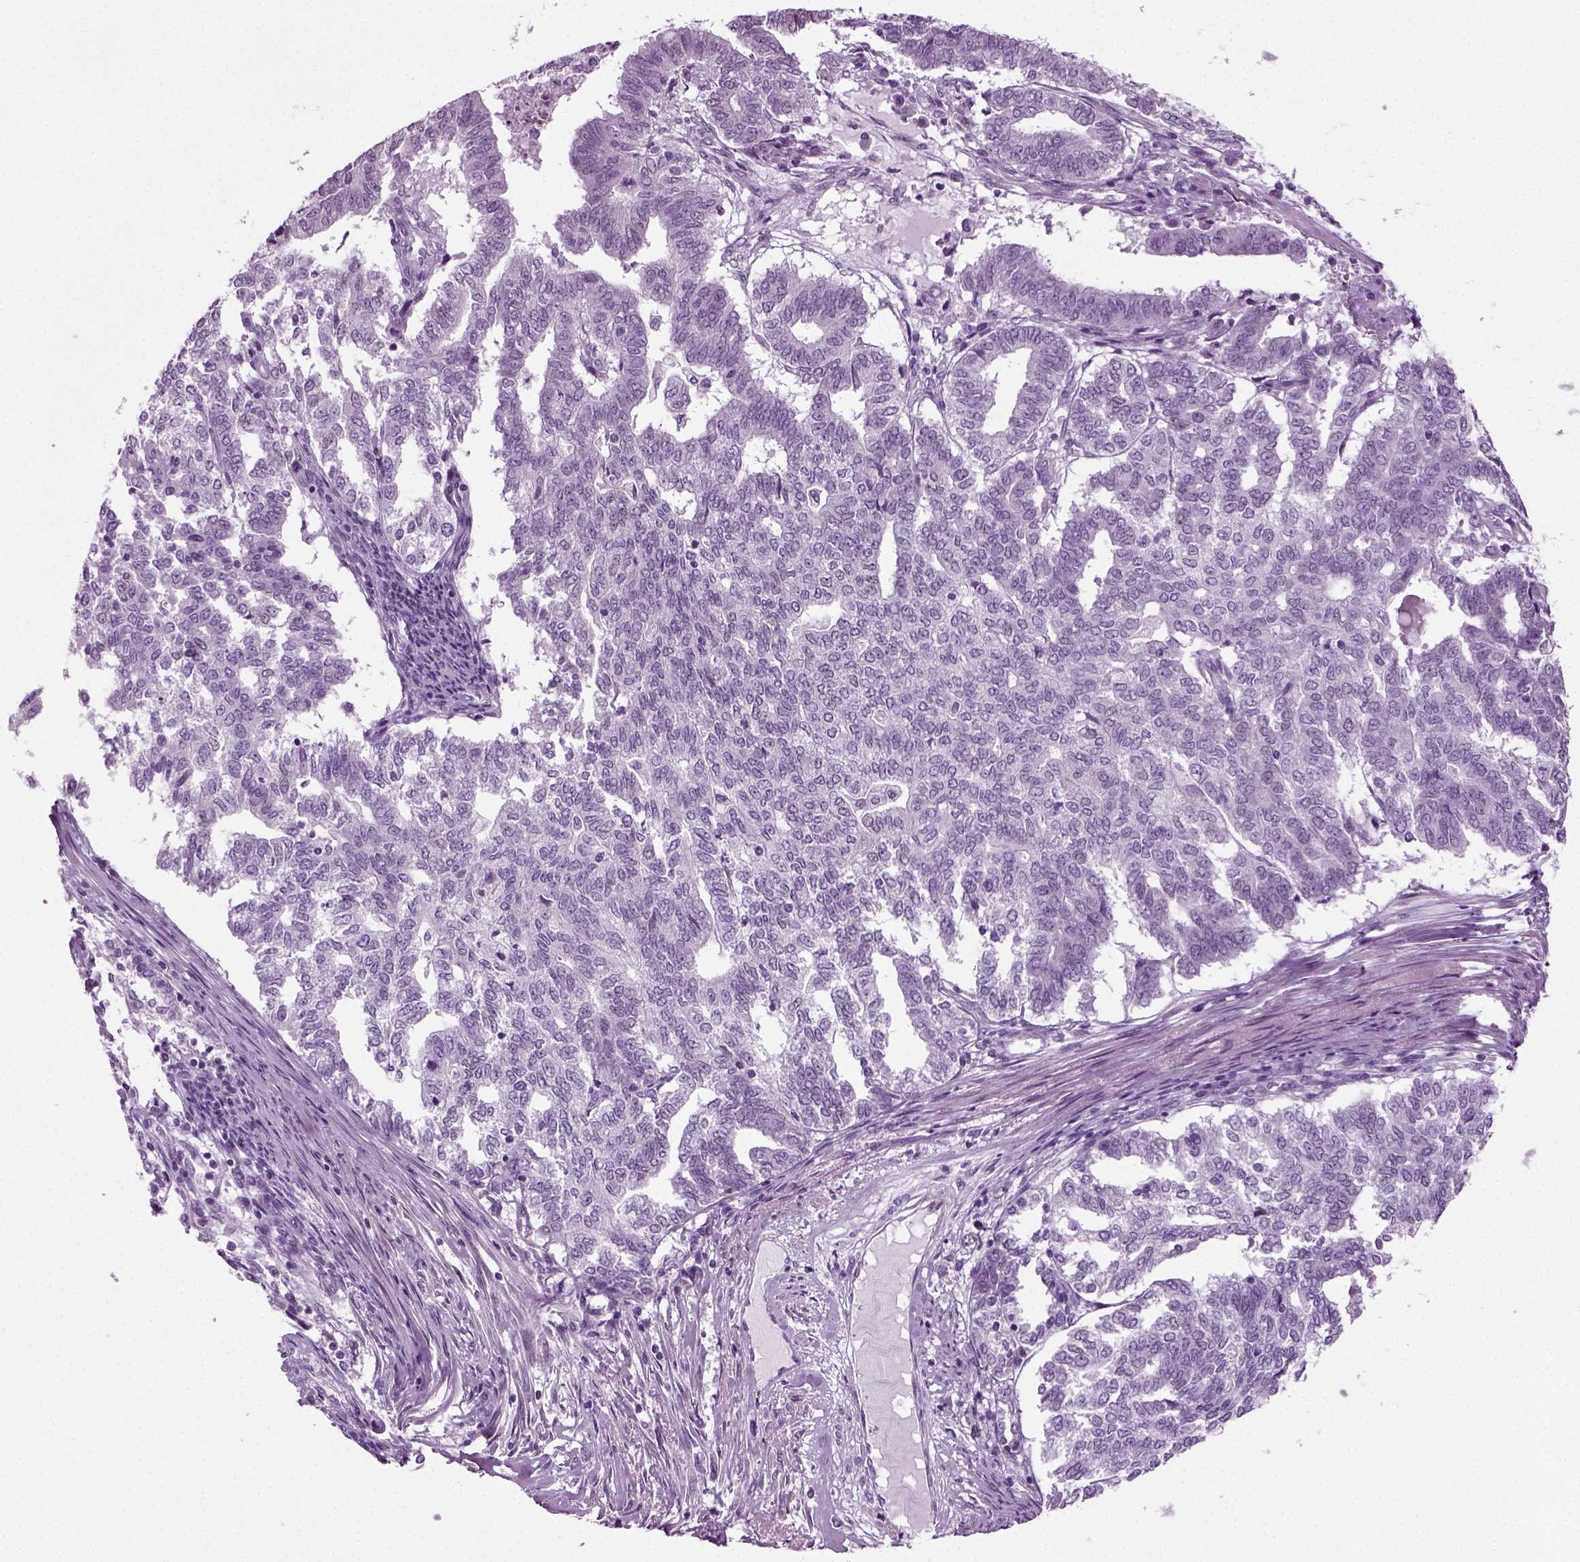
{"staining": {"intensity": "negative", "quantity": "none", "location": "none"}, "tissue": "endometrial cancer", "cell_type": "Tumor cells", "image_type": "cancer", "snomed": [{"axis": "morphology", "description": "Adenocarcinoma, NOS"}, {"axis": "topography", "description": "Endometrium"}], "caption": "The photomicrograph displays no significant expression in tumor cells of adenocarcinoma (endometrial). The staining is performed using DAB brown chromogen with nuclei counter-stained in using hematoxylin.", "gene": "ZC2HC1C", "patient": {"sex": "female", "age": 79}}